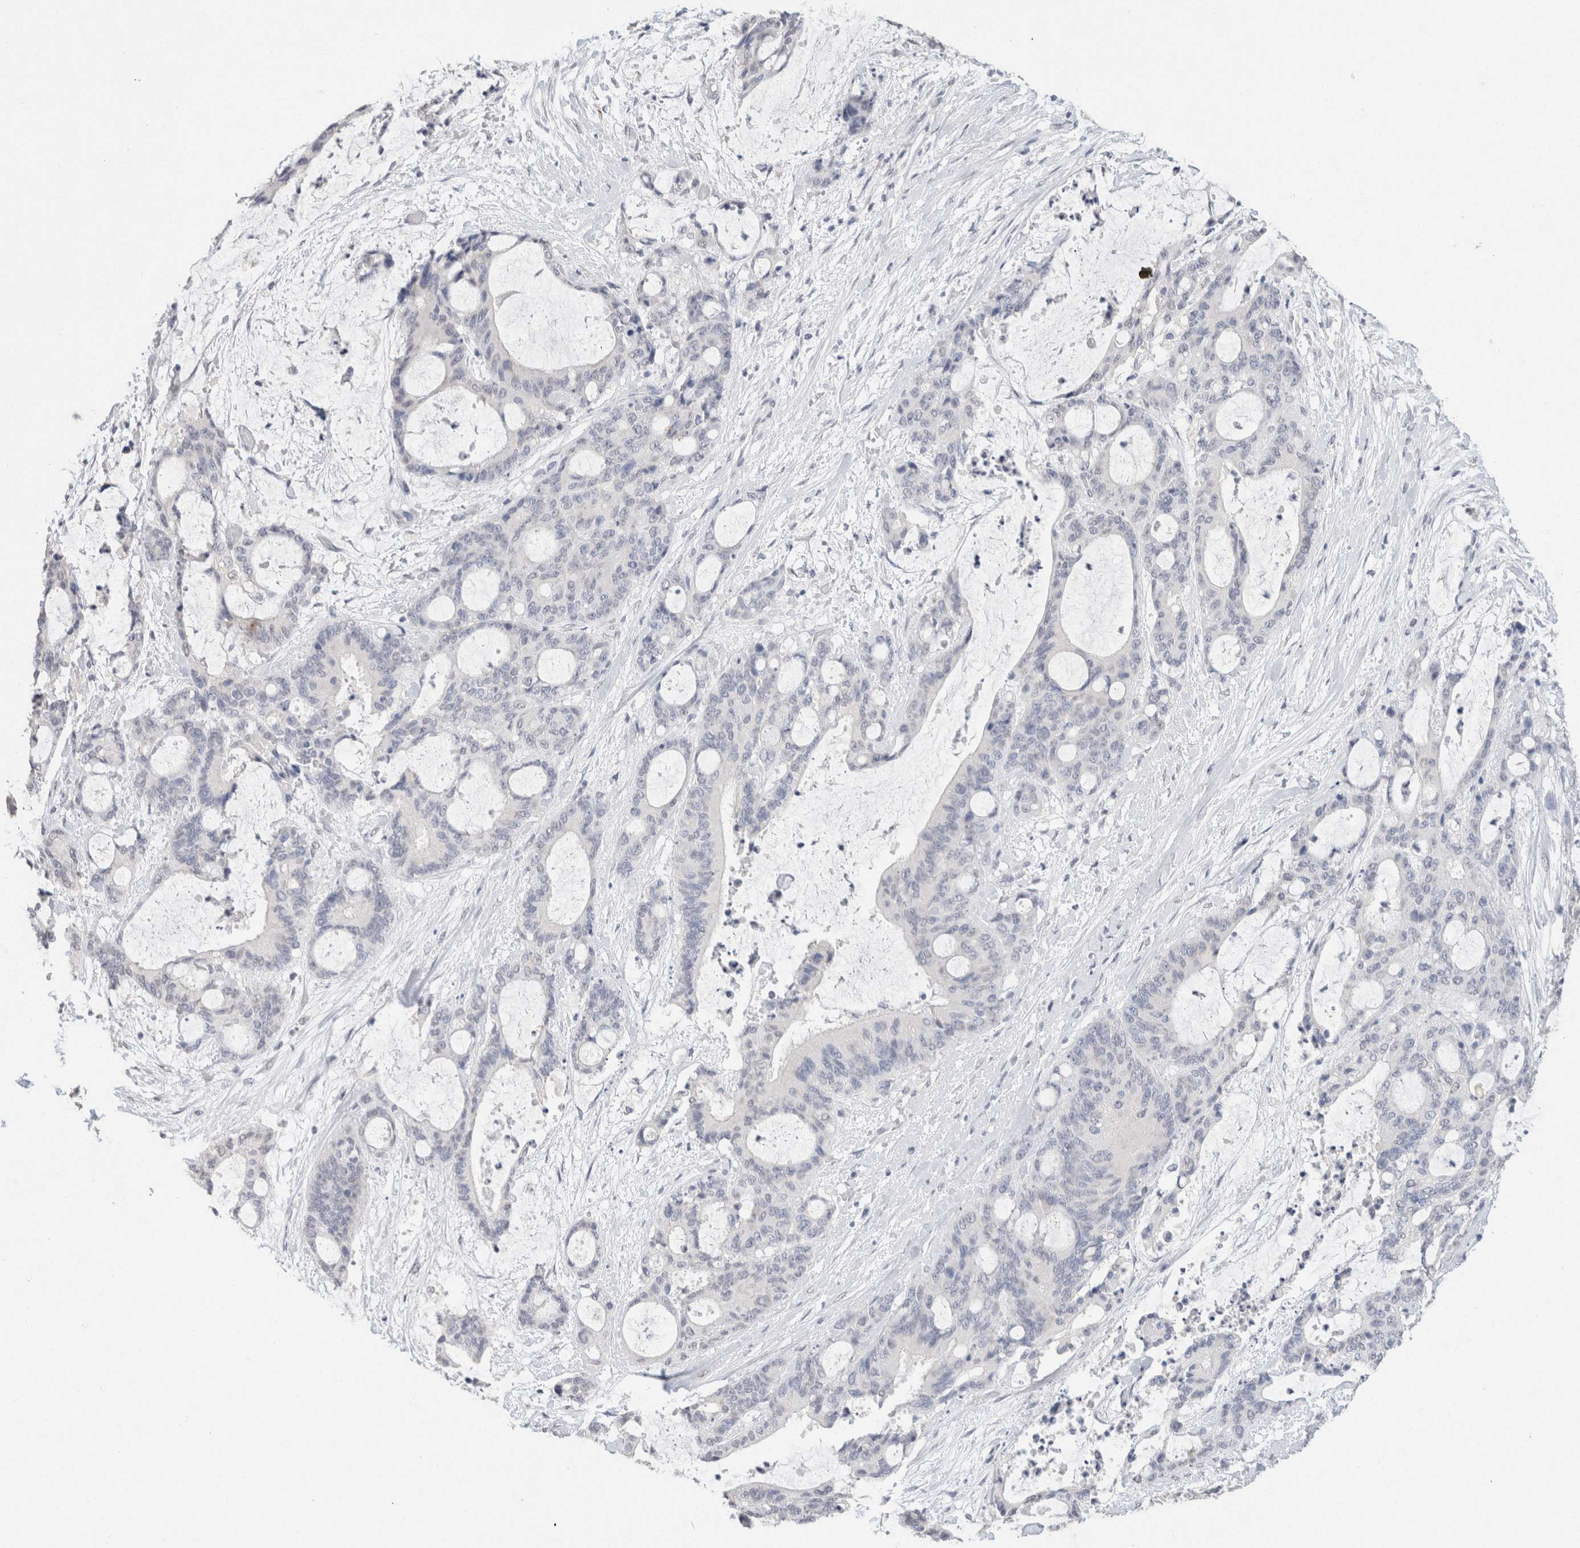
{"staining": {"intensity": "negative", "quantity": "none", "location": "none"}, "tissue": "liver cancer", "cell_type": "Tumor cells", "image_type": "cancer", "snomed": [{"axis": "morphology", "description": "Cholangiocarcinoma"}, {"axis": "topography", "description": "Liver"}], "caption": "This is an immunohistochemistry histopathology image of human liver cancer (cholangiocarcinoma). There is no expression in tumor cells.", "gene": "CD80", "patient": {"sex": "female", "age": 73}}